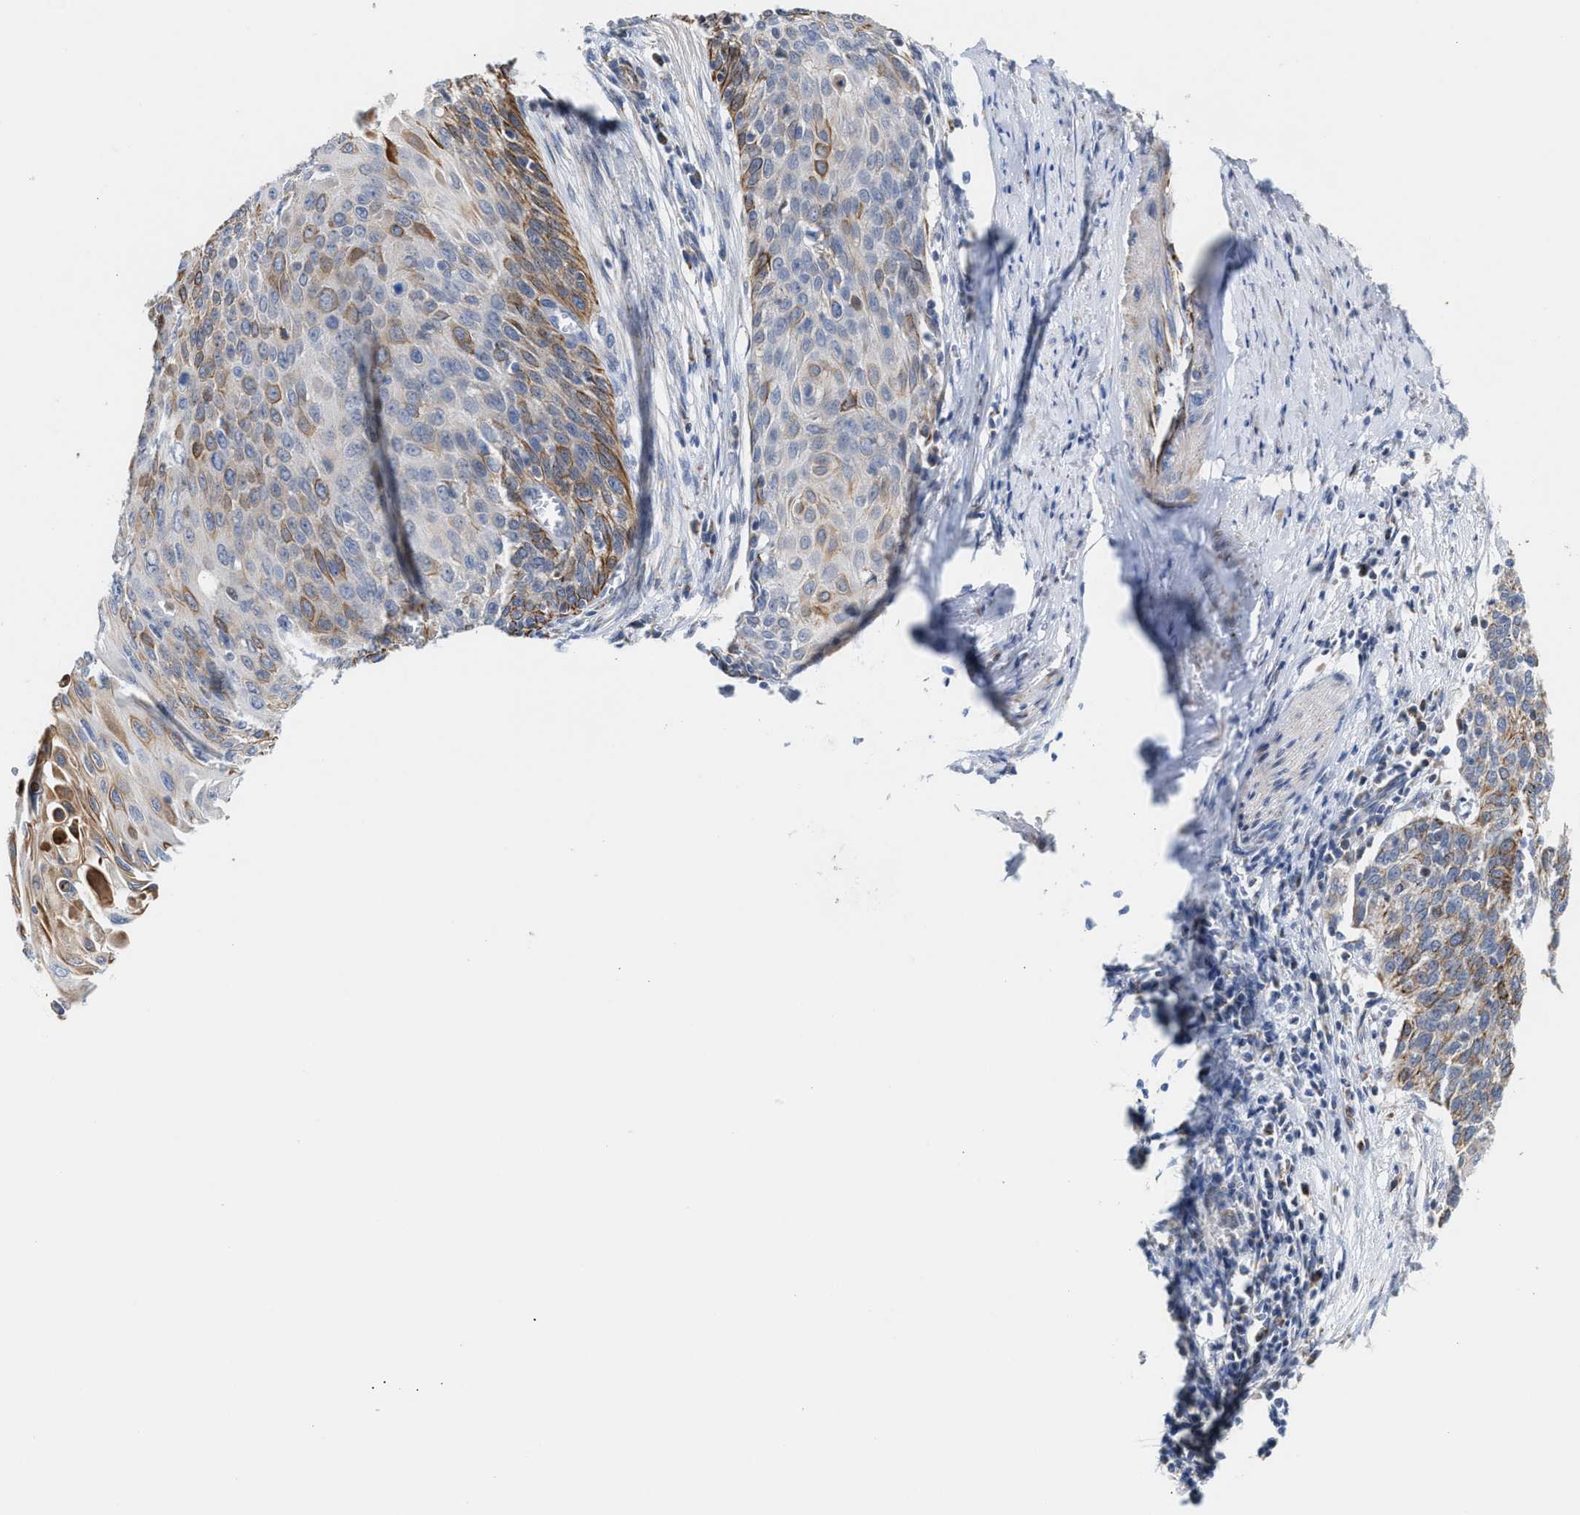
{"staining": {"intensity": "moderate", "quantity": "<25%", "location": "cytoplasmic/membranous"}, "tissue": "cervical cancer", "cell_type": "Tumor cells", "image_type": "cancer", "snomed": [{"axis": "morphology", "description": "Squamous cell carcinoma, NOS"}, {"axis": "topography", "description": "Cervix"}], "caption": "Tumor cells show low levels of moderate cytoplasmic/membranous positivity in about <25% of cells in squamous cell carcinoma (cervical).", "gene": "JAG1", "patient": {"sex": "female", "age": 39}}